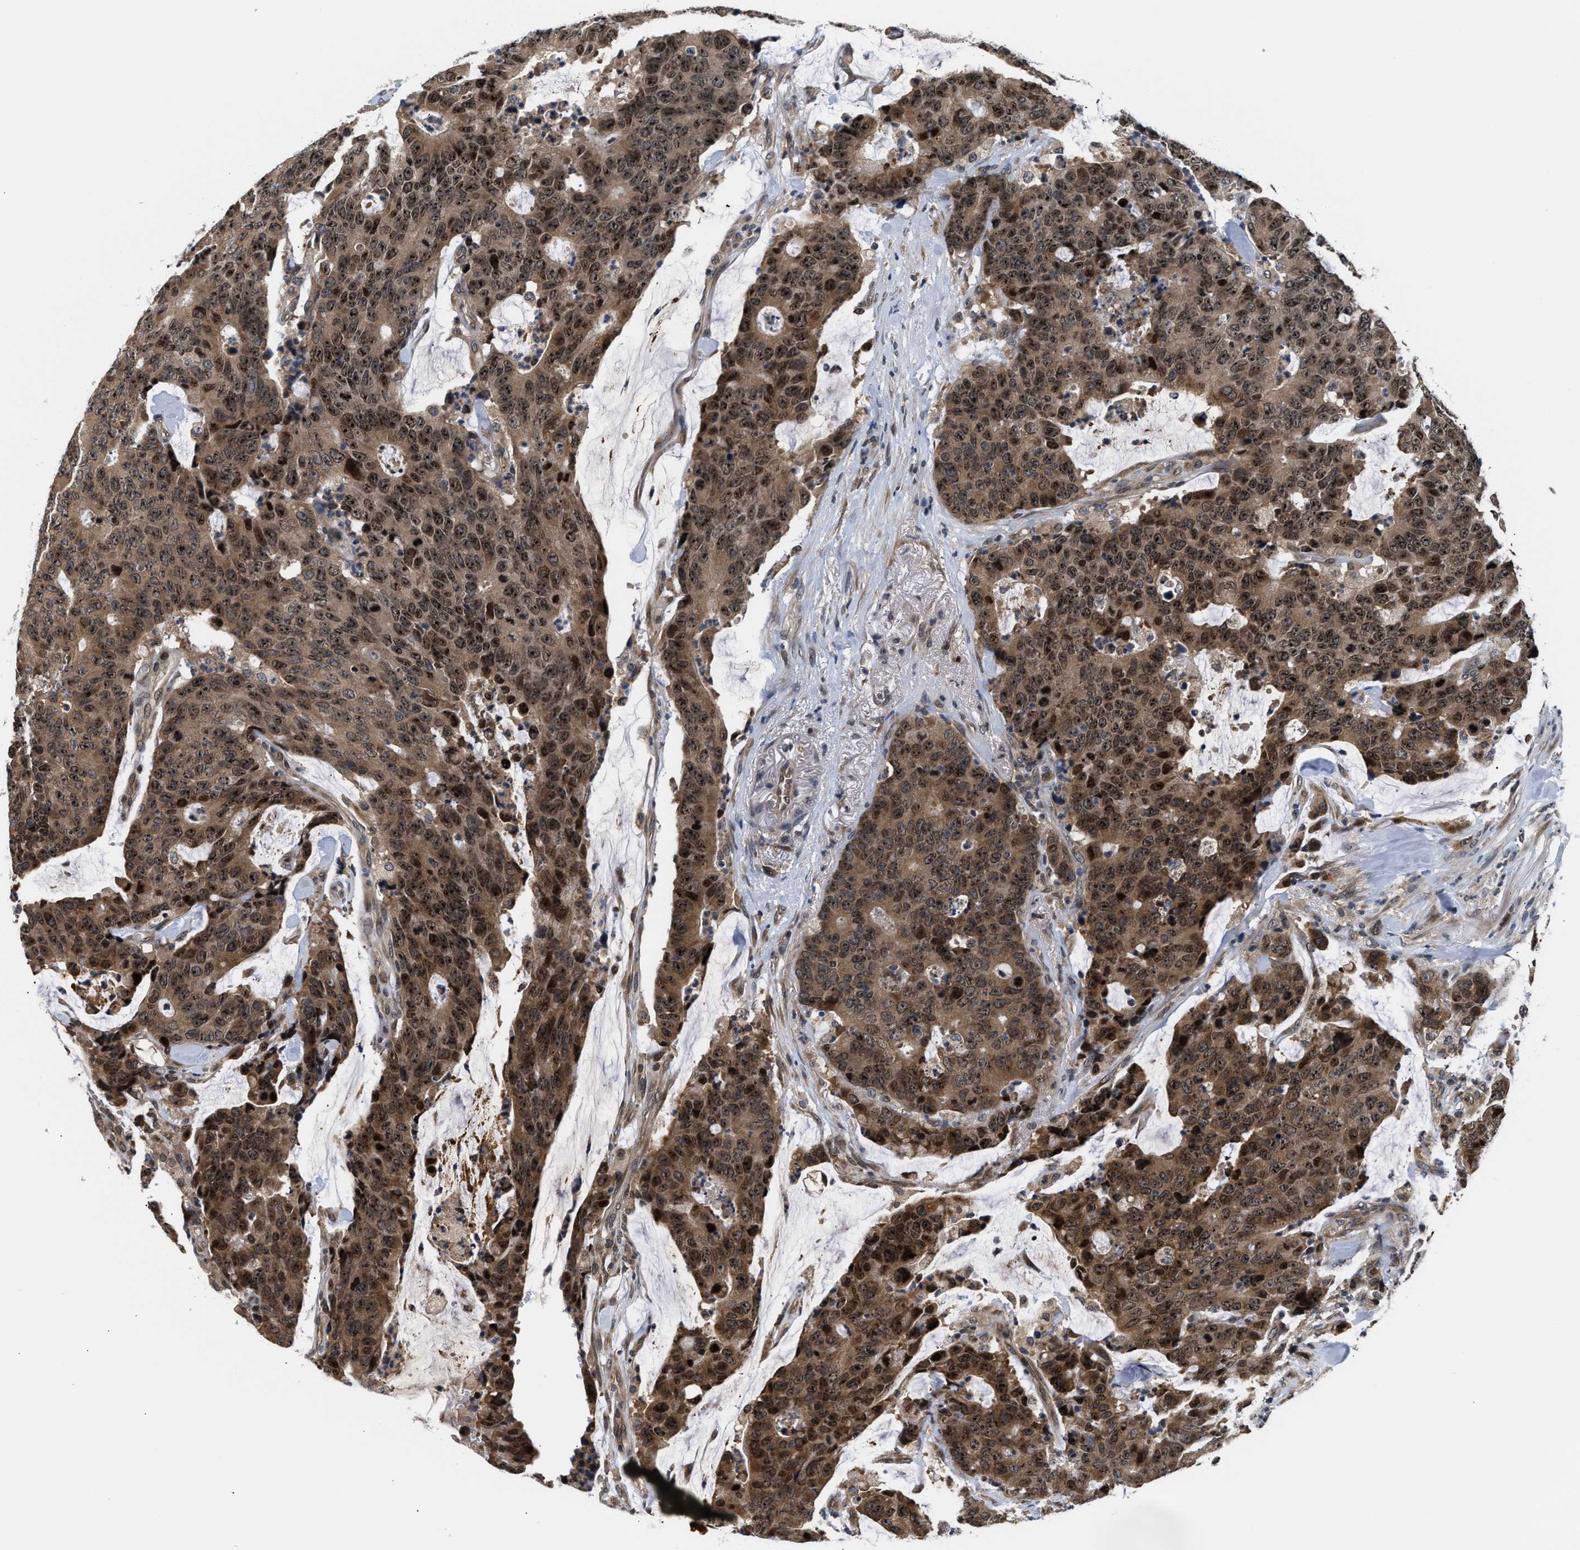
{"staining": {"intensity": "strong", "quantity": ">75%", "location": "cytoplasmic/membranous,nuclear"}, "tissue": "colorectal cancer", "cell_type": "Tumor cells", "image_type": "cancer", "snomed": [{"axis": "morphology", "description": "Adenocarcinoma, NOS"}, {"axis": "topography", "description": "Colon"}], "caption": "Colorectal adenocarcinoma stained with DAB IHC exhibits high levels of strong cytoplasmic/membranous and nuclear staining in approximately >75% of tumor cells. Using DAB (brown) and hematoxylin (blue) stains, captured at high magnification using brightfield microscopy.", "gene": "RAB29", "patient": {"sex": "female", "age": 86}}